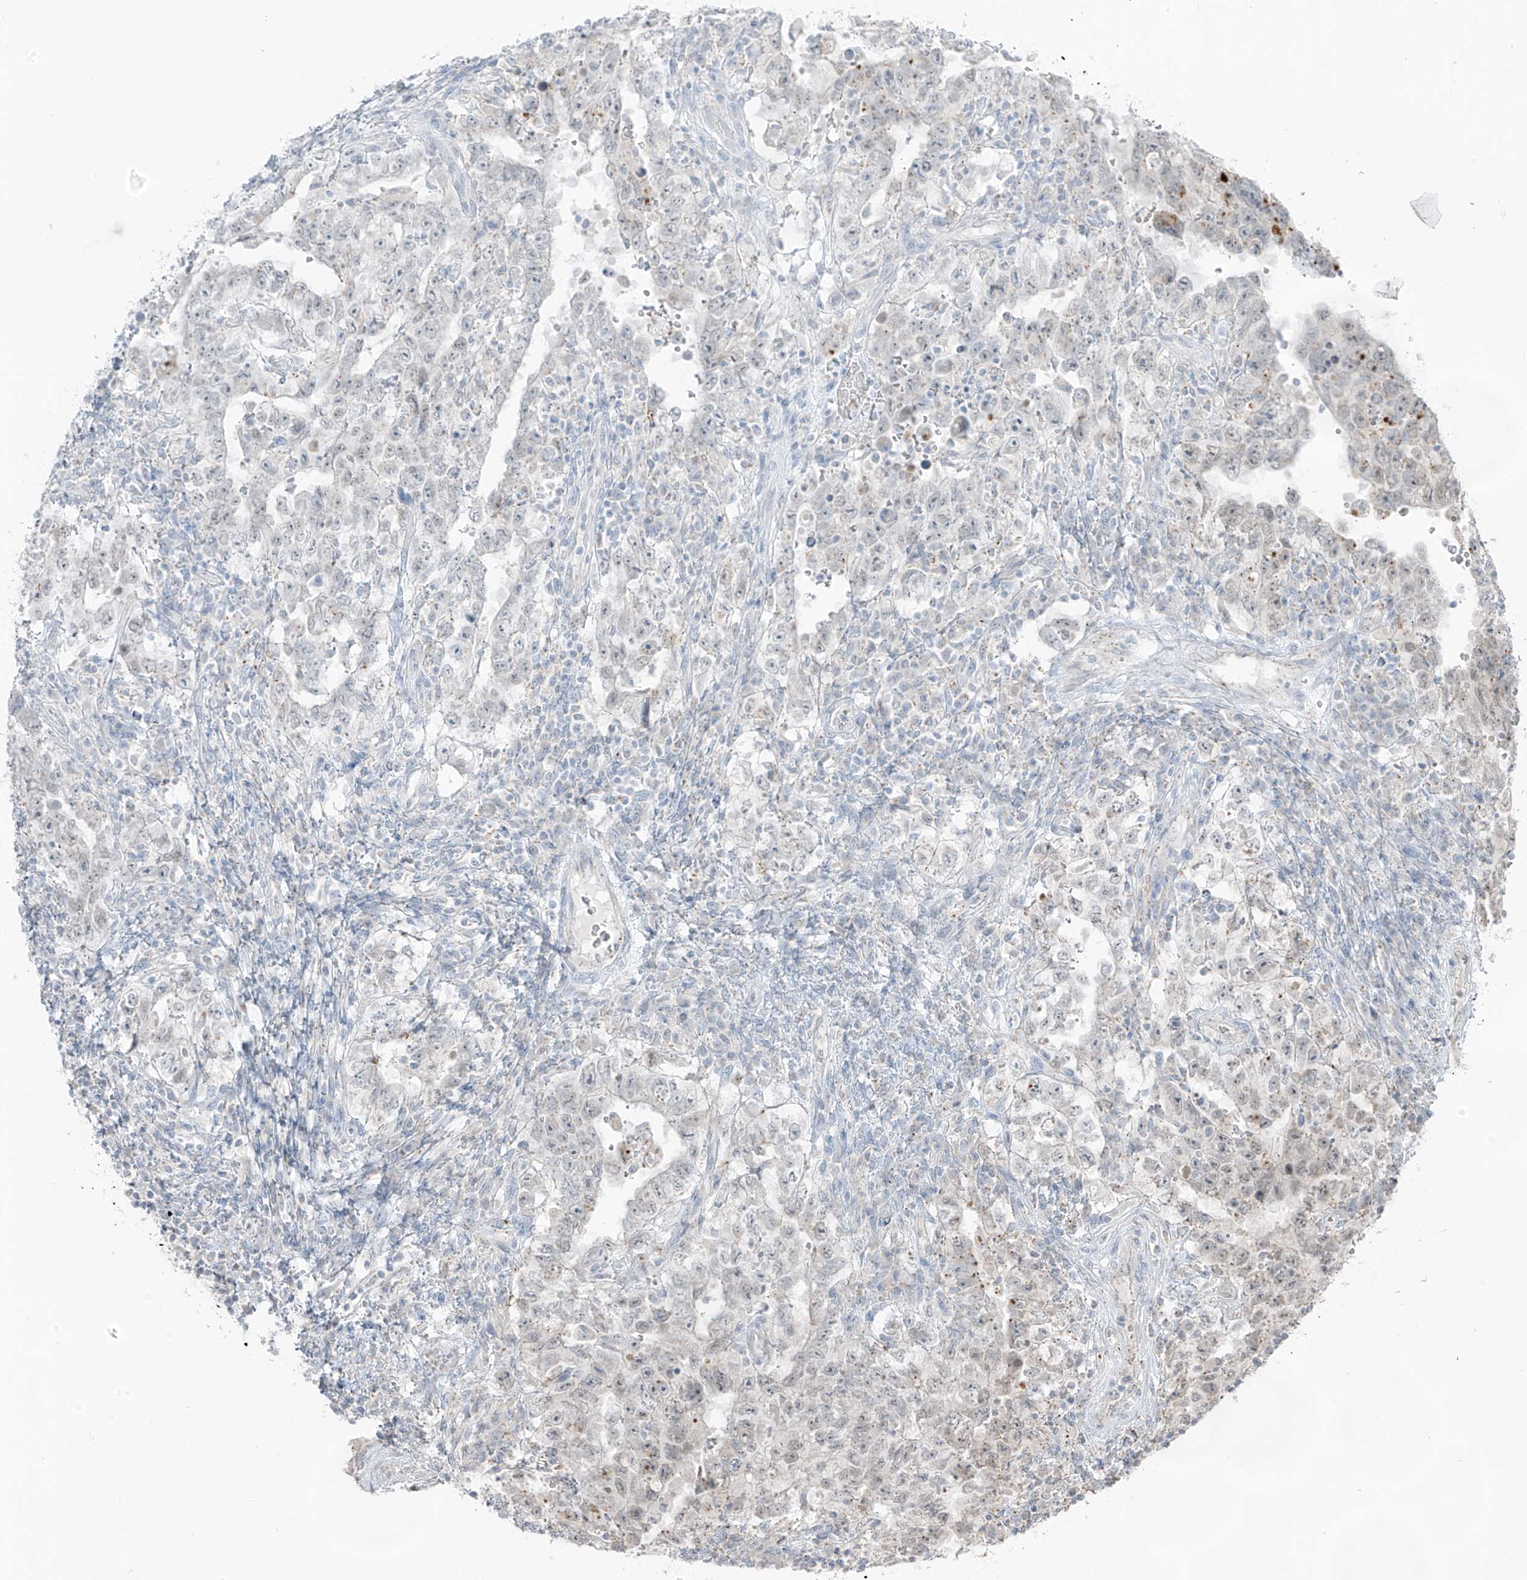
{"staining": {"intensity": "weak", "quantity": "<25%", "location": "cytoplasmic/membranous"}, "tissue": "testis cancer", "cell_type": "Tumor cells", "image_type": "cancer", "snomed": [{"axis": "morphology", "description": "Carcinoma, Embryonal, NOS"}, {"axis": "topography", "description": "Testis"}], "caption": "High power microscopy photomicrograph of an IHC photomicrograph of embryonal carcinoma (testis), revealing no significant positivity in tumor cells.", "gene": "PRDM6", "patient": {"sex": "male", "age": 26}}